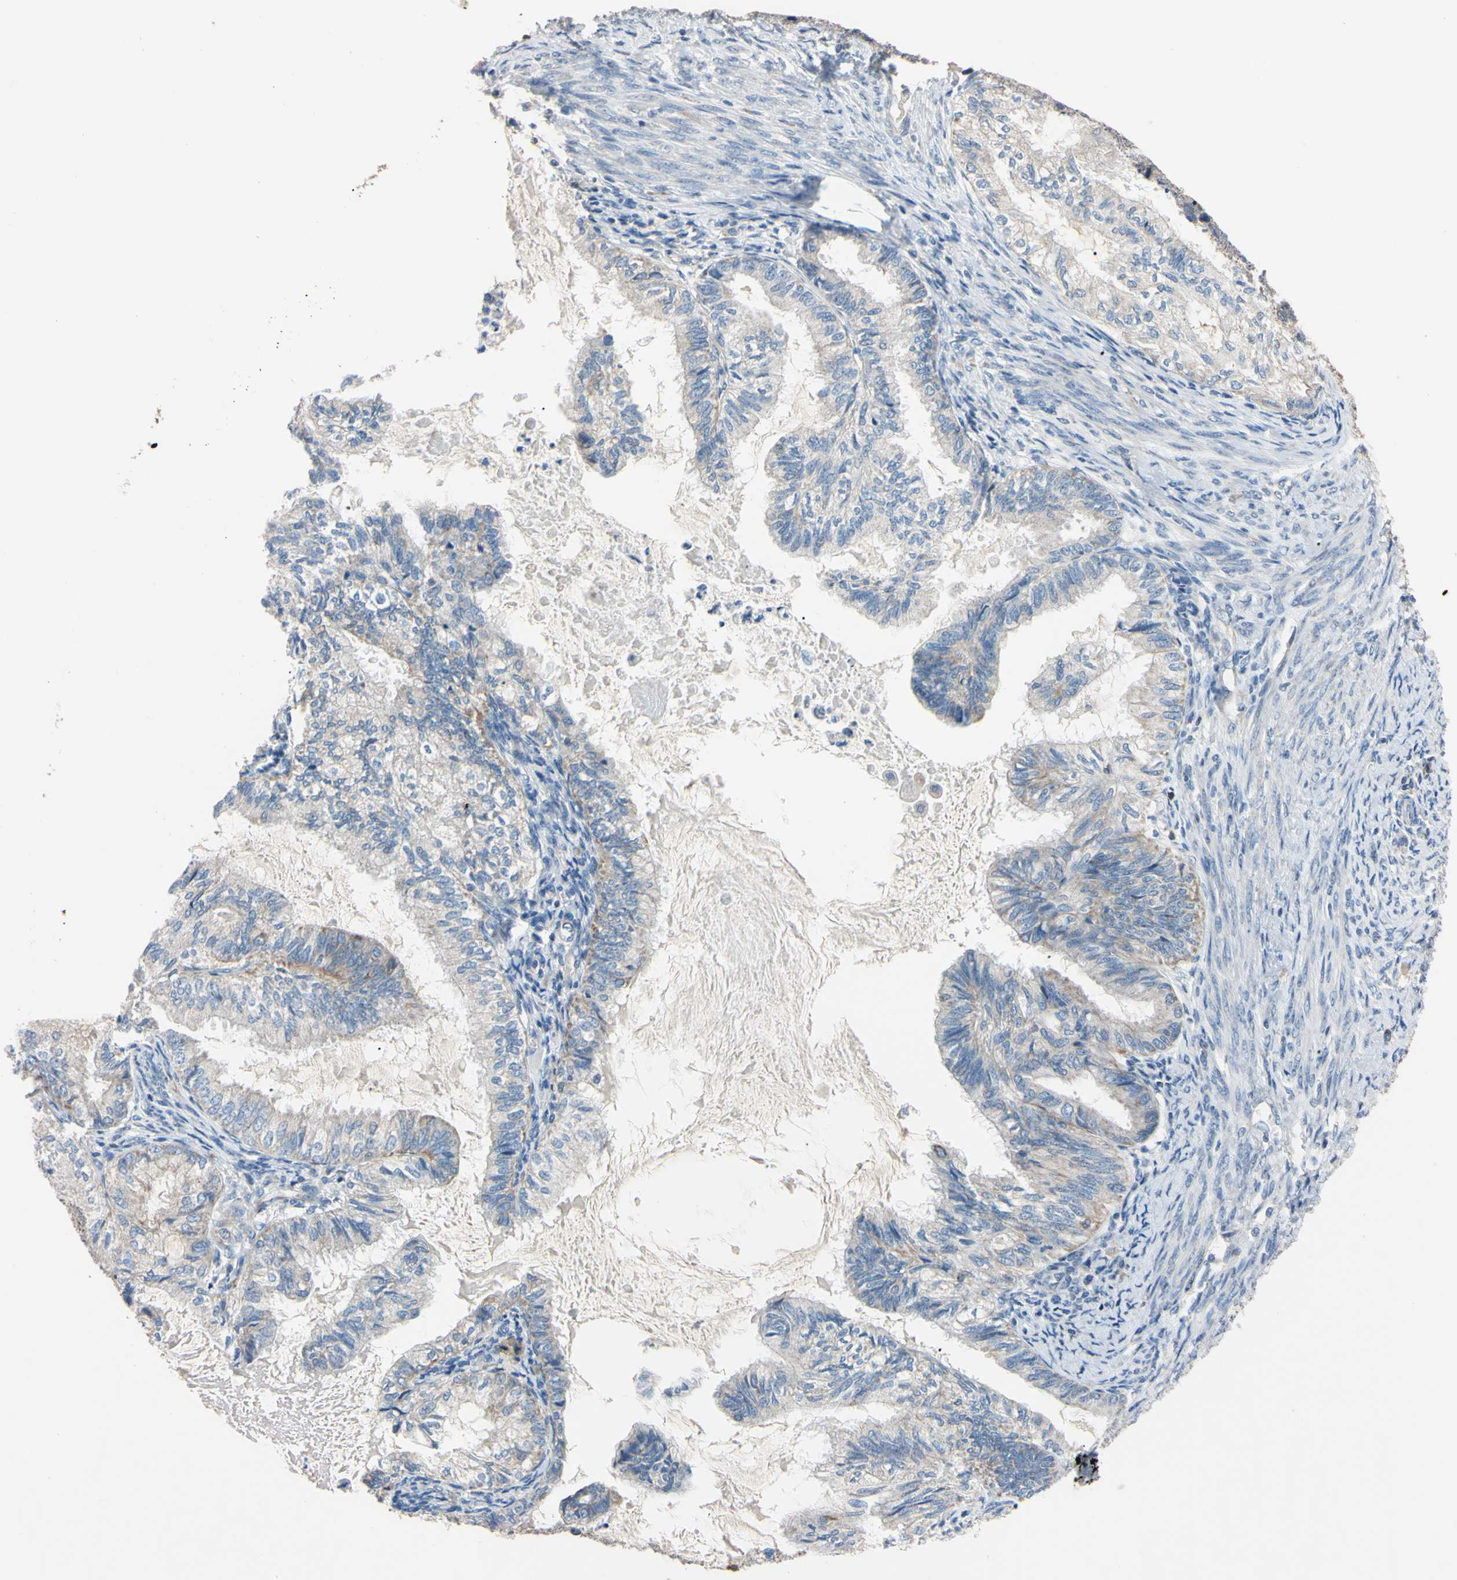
{"staining": {"intensity": "weak", "quantity": "<25%", "location": "cytoplasmic/membranous"}, "tissue": "cervical cancer", "cell_type": "Tumor cells", "image_type": "cancer", "snomed": [{"axis": "morphology", "description": "Normal tissue, NOS"}, {"axis": "morphology", "description": "Adenocarcinoma, NOS"}, {"axis": "topography", "description": "Cervix"}, {"axis": "topography", "description": "Endometrium"}], "caption": "Immunohistochemistry (IHC) micrograph of human cervical cancer (adenocarcinoma) stained for a protein (brown), which exhibits no expression in tumor cells. (DAB (3,3'-diaminobenzidine) immunohistochemistry visualized using brightfield microscopy, high magnification).", "gene": "PNKD", "patient": {"sex": "female", "age": 86}}